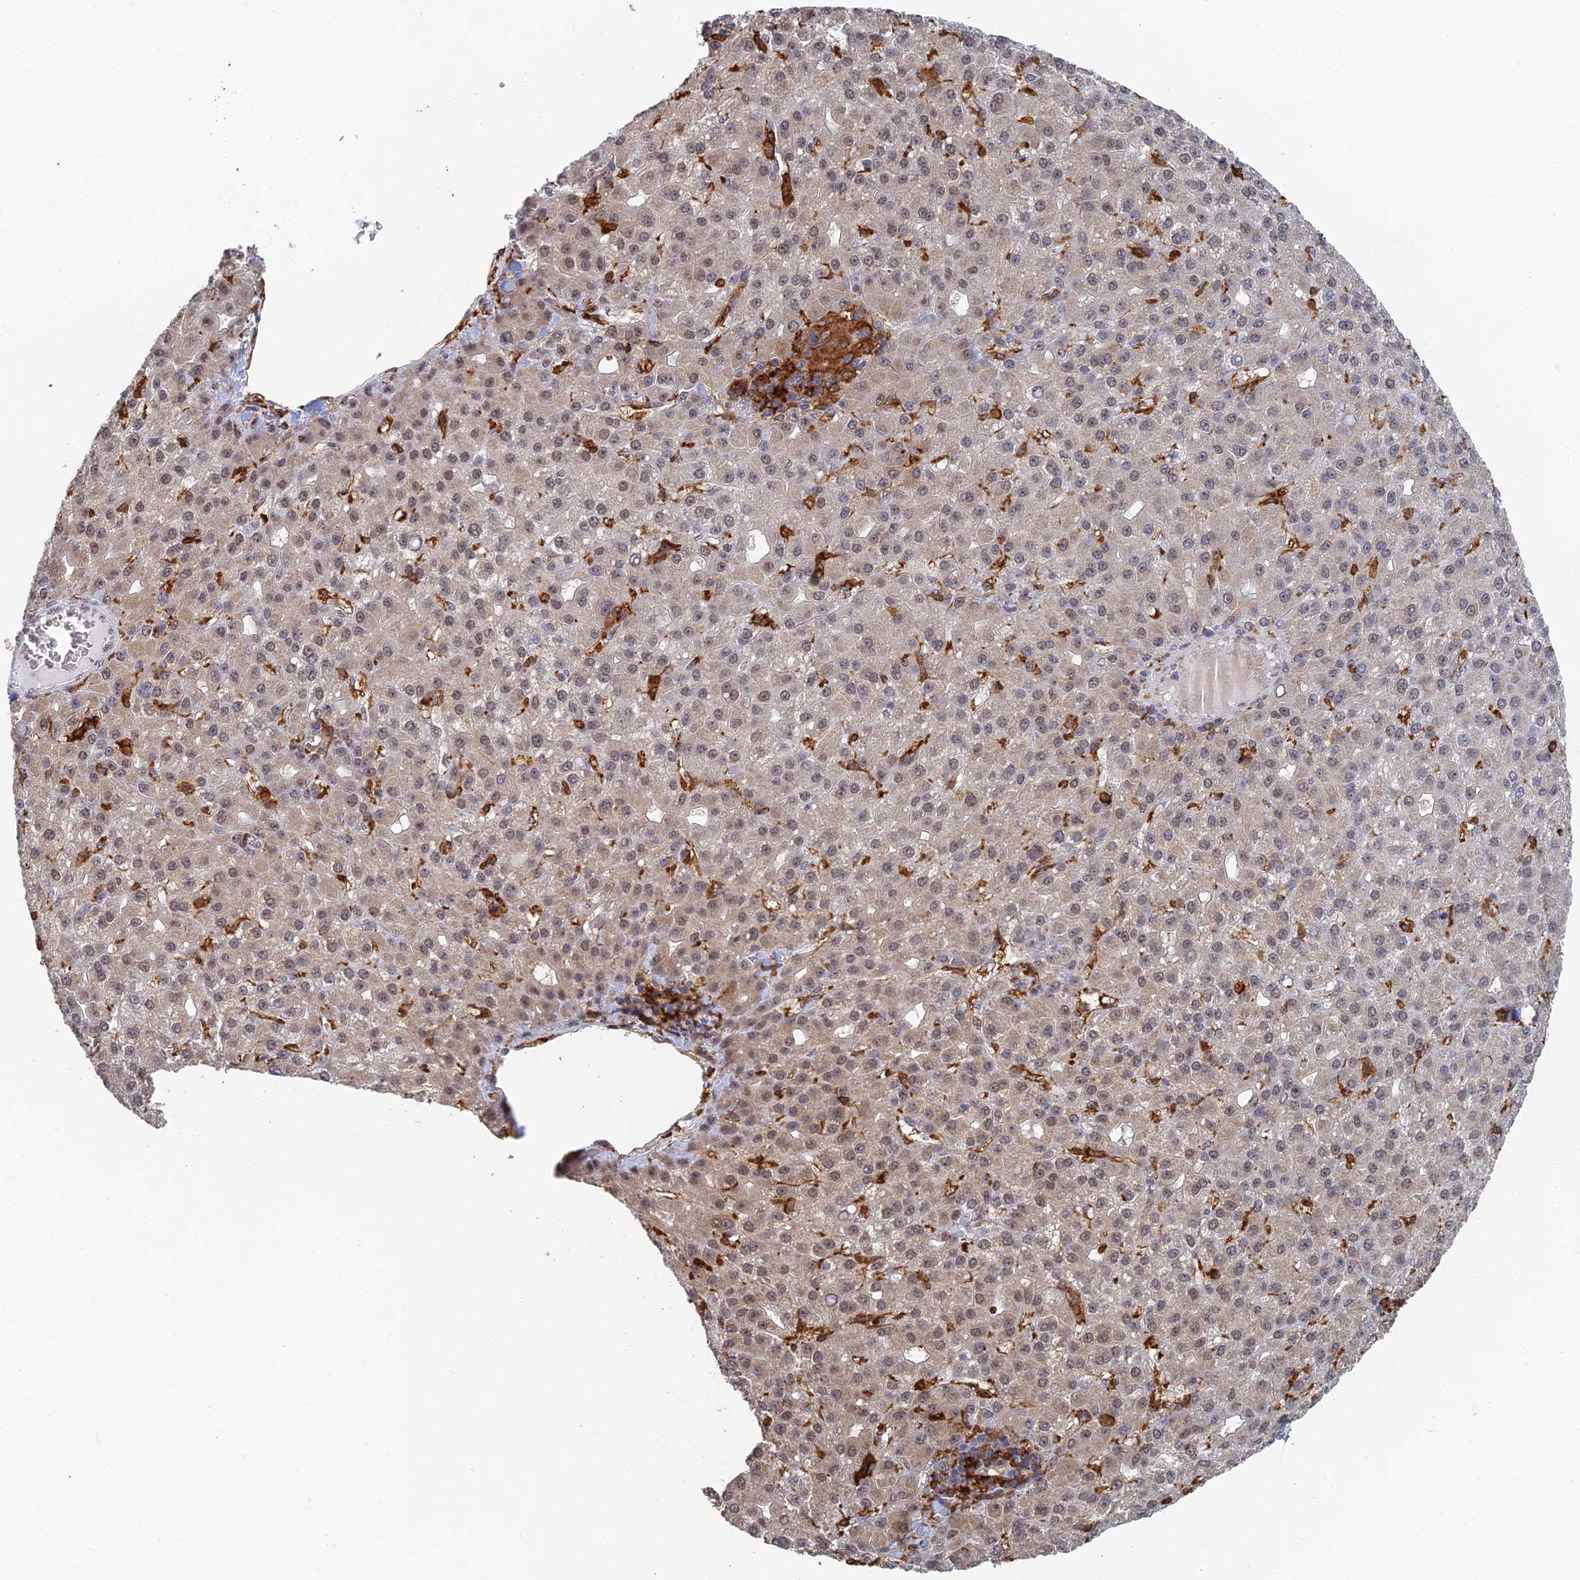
{"staining": {"intensity": "weak", "quantity": "25%-75%", "location": "nuclear"}, "tissue": "liver cancer", "cell_type": "Tumor cells", "image_type": "cancer", "snomed": [{"axis": "morphology", "description": "Carcinoma, Hepatocellular, NOS"}, {"axis": "topography", "description": "Liver"}], "caption": "Brown immunohistochemical staining in liver cancer reveals weak nuclear positivity in approximately 25%-75% of tumor cells.", "gene": "GPATCH1", "patient": {"sex": "male", "age": 67}}